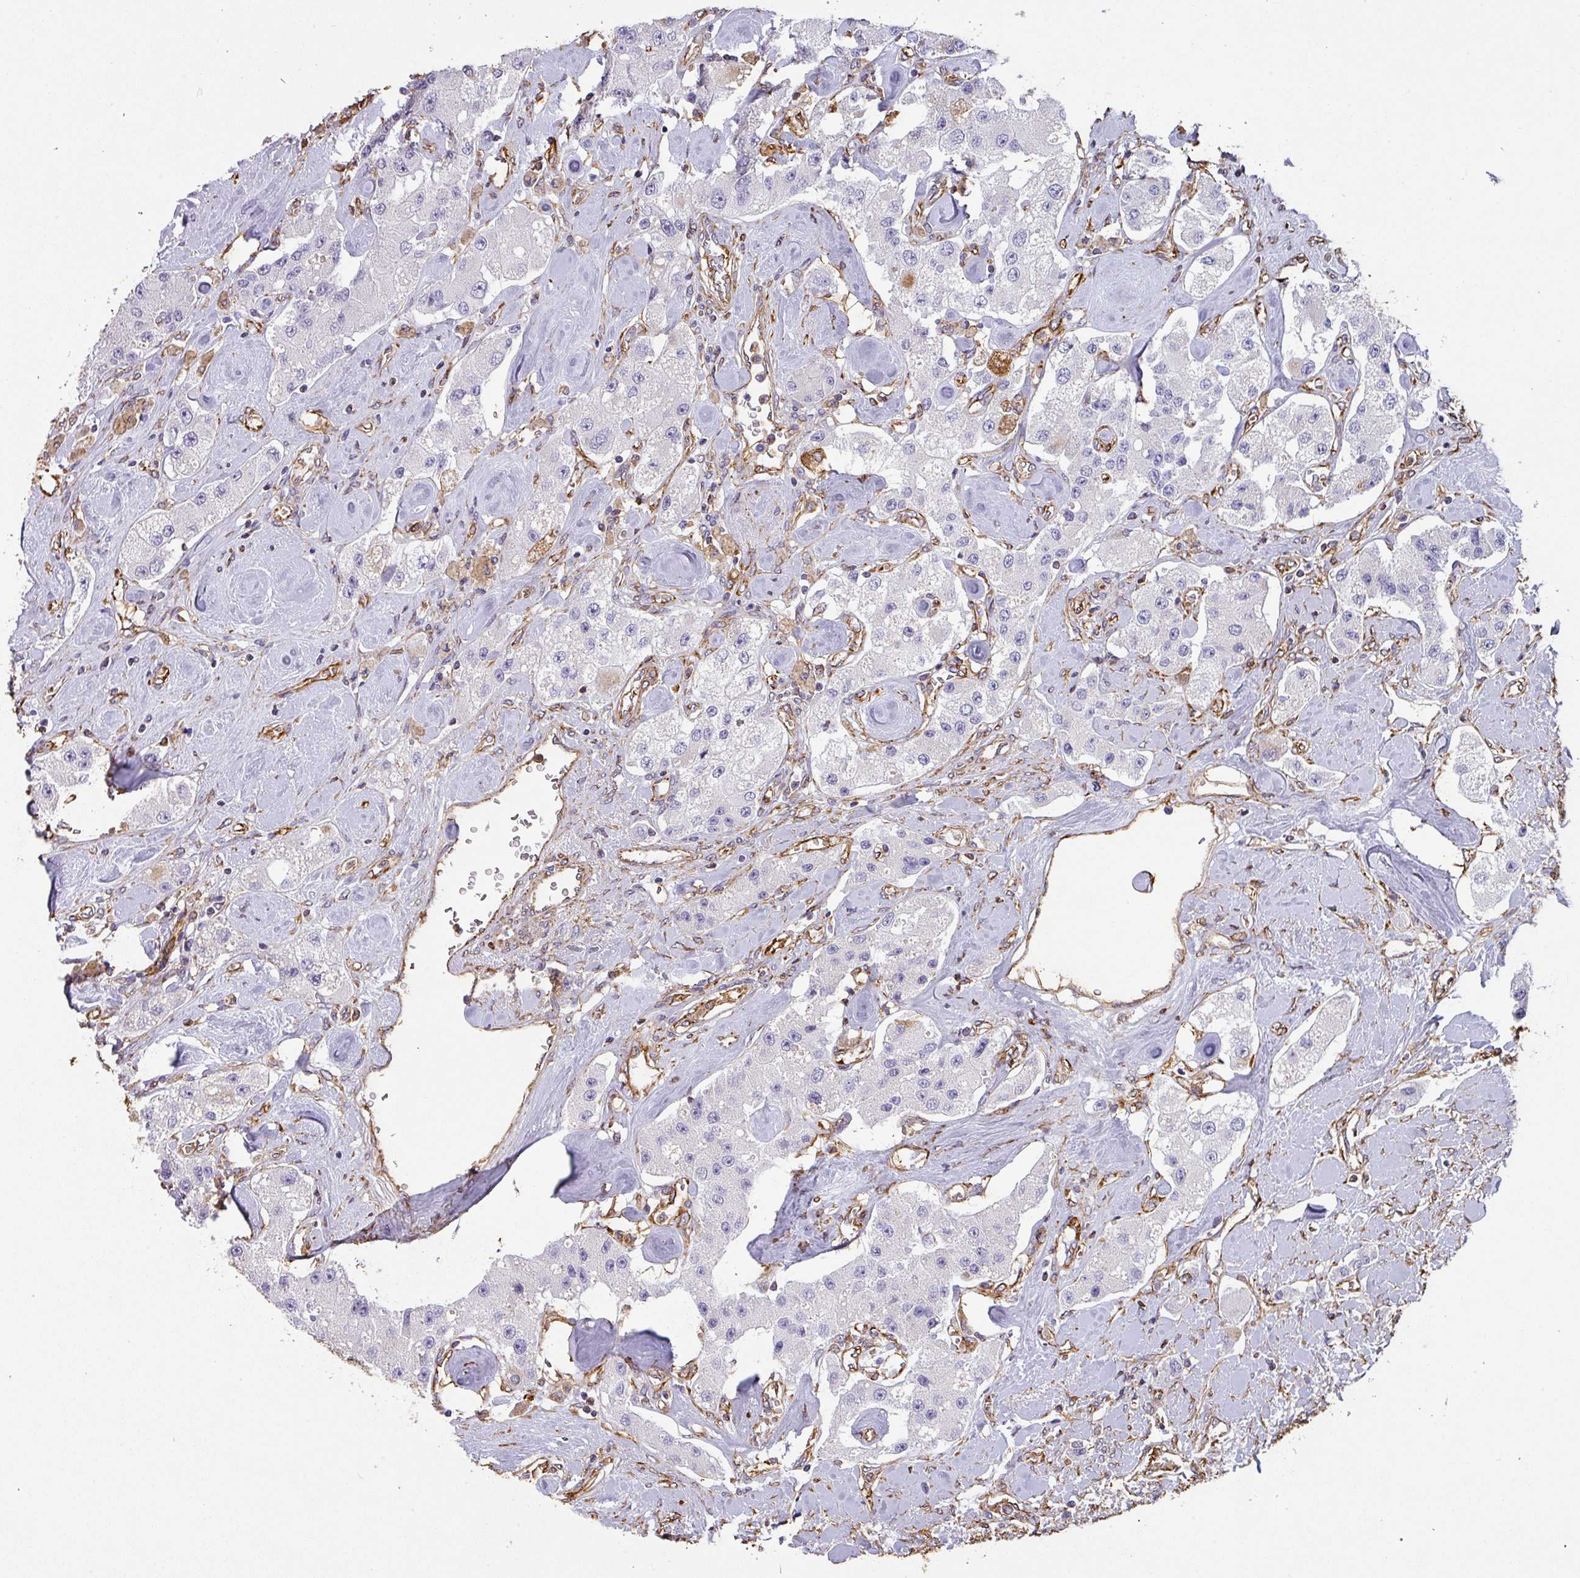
{"staining": {"intensity": "negative", "quantity": "none", "location": "none"}, "tissue": "carcinoid", "cell_type": "Tumor cells", "image_type": "cancer", "snomed": [{"axis": "morphology", "description": "Carcinoid, malignant, NOS"}, {"axis": "topography", "description": "Pancreas"}], "caption": "Immunohistochemical staining of human malignant carcinoid reveals no significant expression in tumor cells.", "gene": "ZNF280C", "patient": {"sex": "male", "age": 41}}